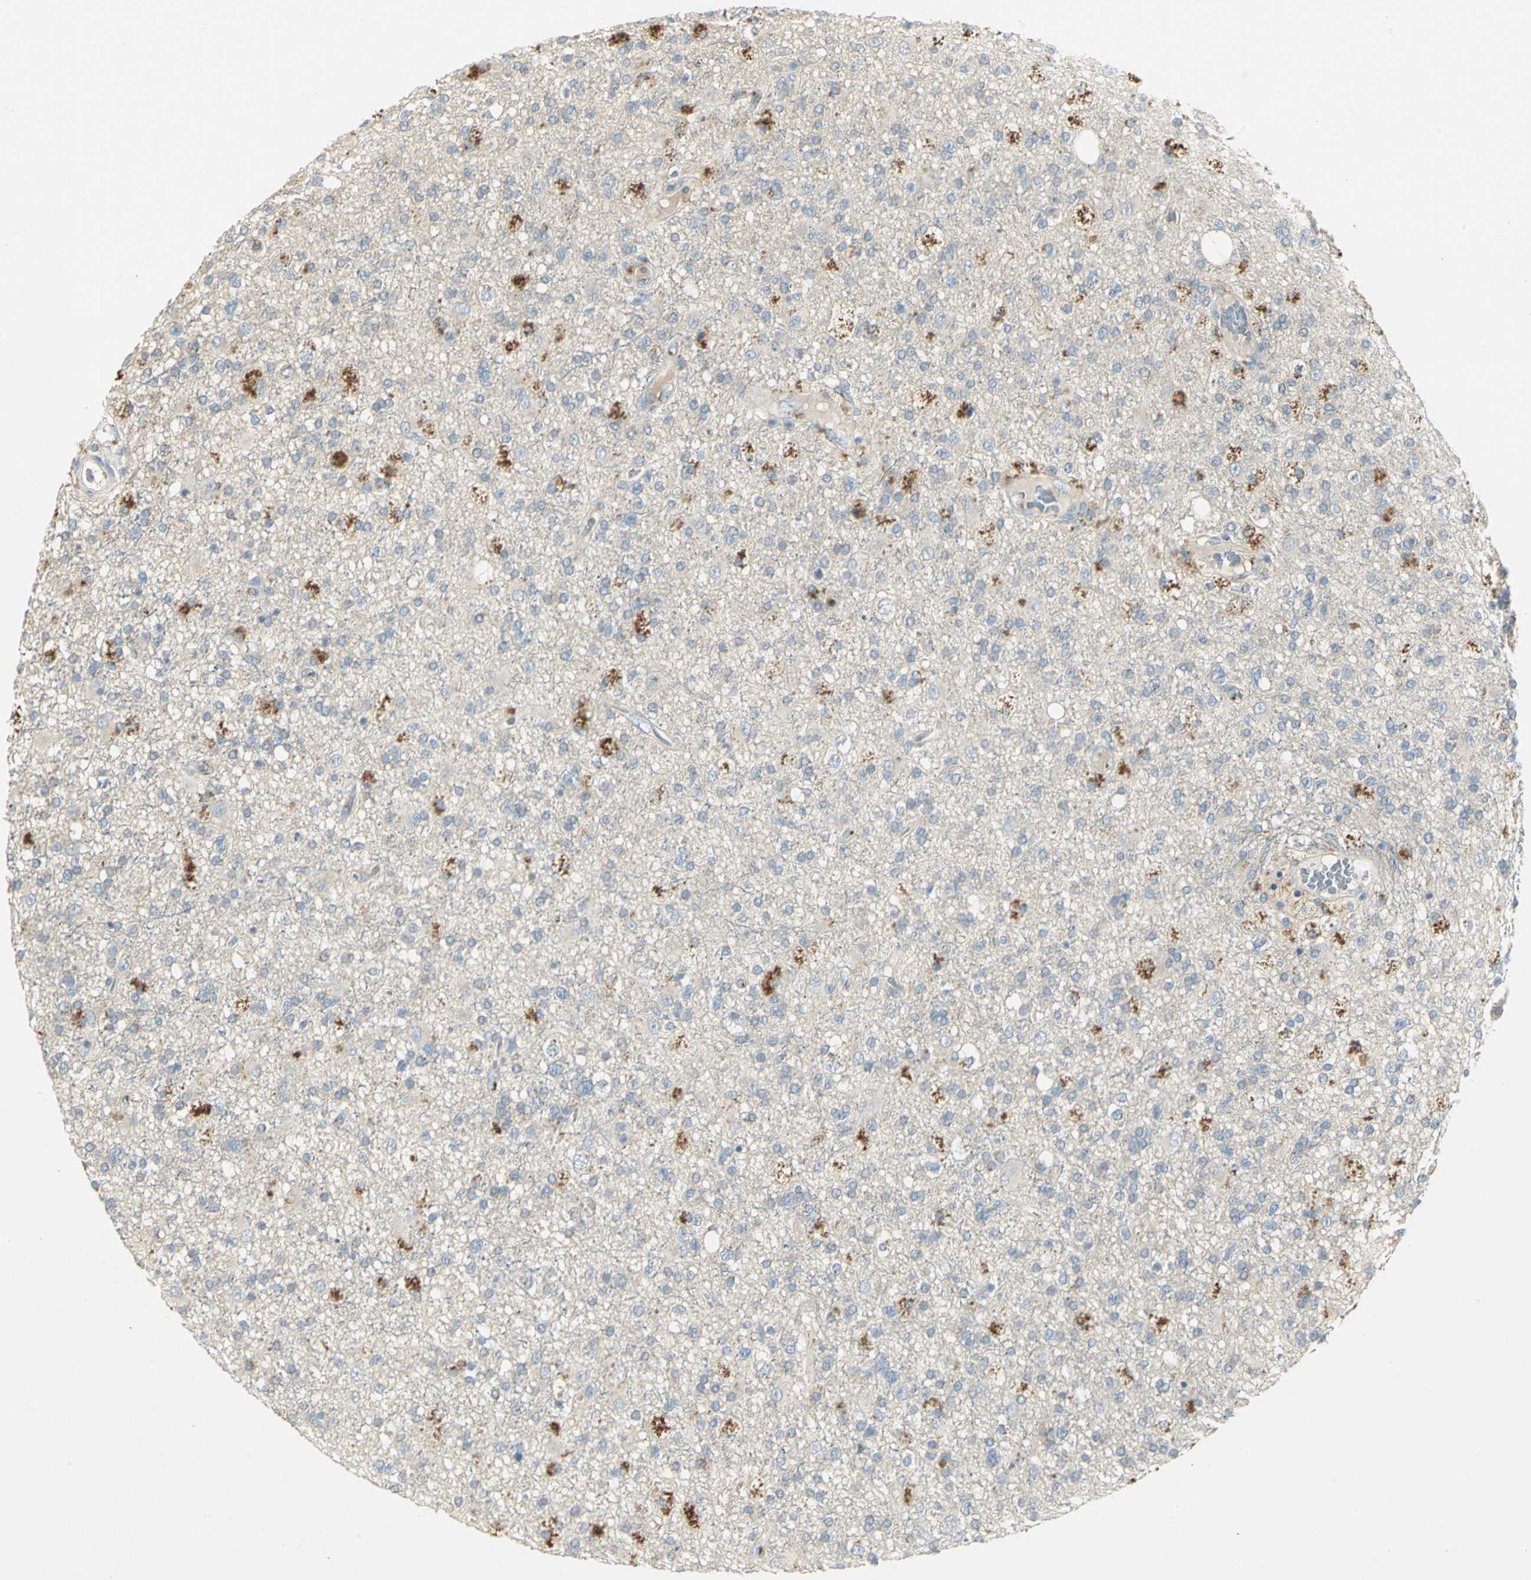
{"staining": {"intensity": "moderate", "quantity": "<25%", "location": "cytoplasmic/membranous"}, "tissue": "glioma", "cell_type": "Tumor cells", "image_type": "cancer", "snomed": [{"axis": "morphology", "description": "Glioma, malignant, High grade"}, {"axis": "topography", "description": "Brain"}], "caption": "Immunohistochemistry (IHC) (DAB (3,3'-diaminobenzidine)) staining of glioma exhibits moderate cytoplasmic/membranous protein positivity in approximately <25% of tumor cells.", "gene": "TM9SF2", "patient": {"sex": "male", "age": 33}}